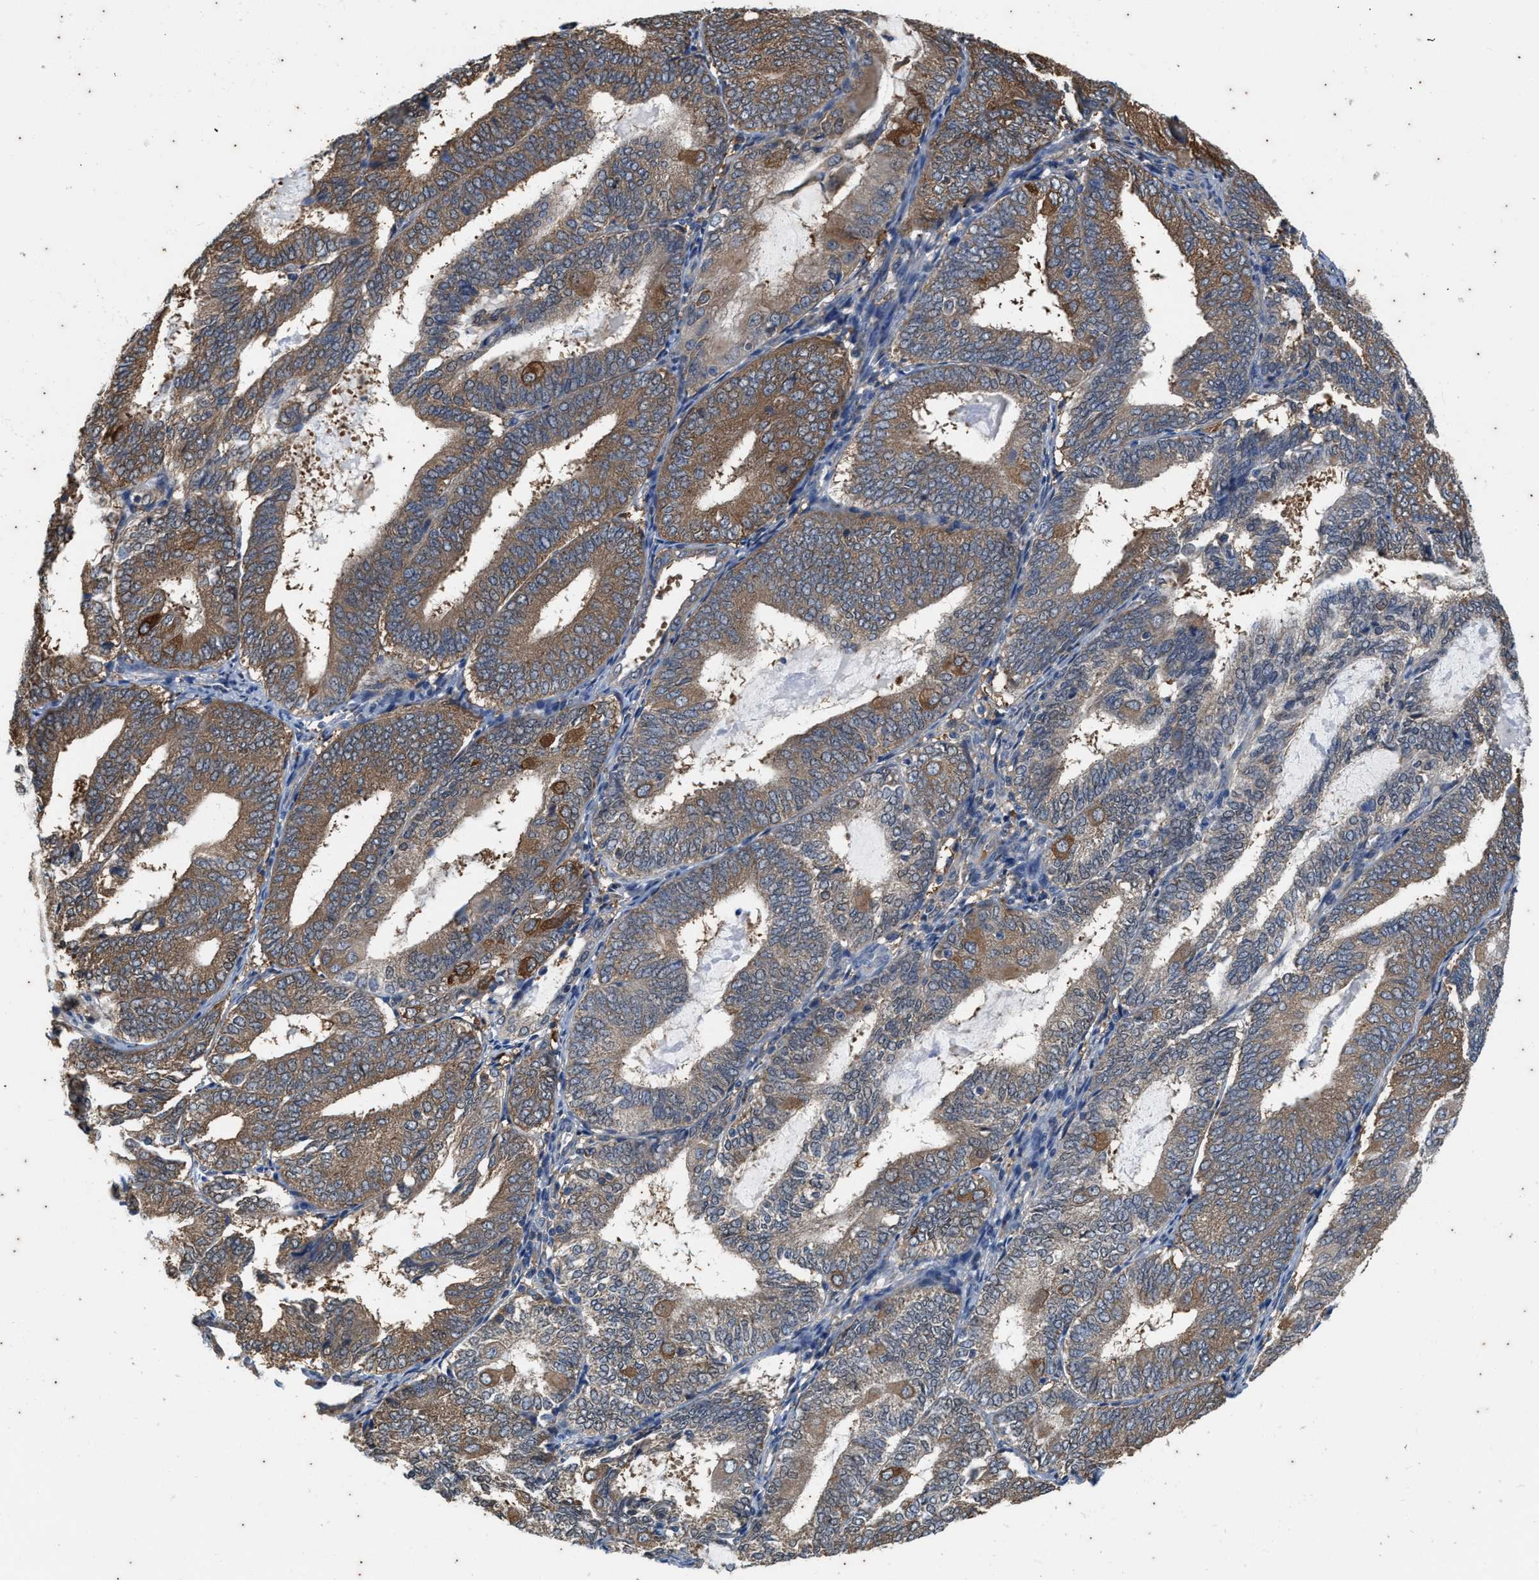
{"staining": {"intensity": "moderate", "quantity": ">75%", "location": "cytoplasmic/membranous"}, "tissue": "endometrial cancer", "cell_type": "Tumor cells", "image_type": "cancer", "snomed": [{"axis": "morphology", "description": "Adenocarcinoma, NOS"}, {"axis": "topography", "description": "Endometrium"}], "caption": "Brown immunohistochemical staining in human endometrial cancer displays moderate cytoplasmic/membranous positivity in approximately >75% of tumor cells.", "gene": "COX19", "patient": {"sex": "female", "age": 81}}